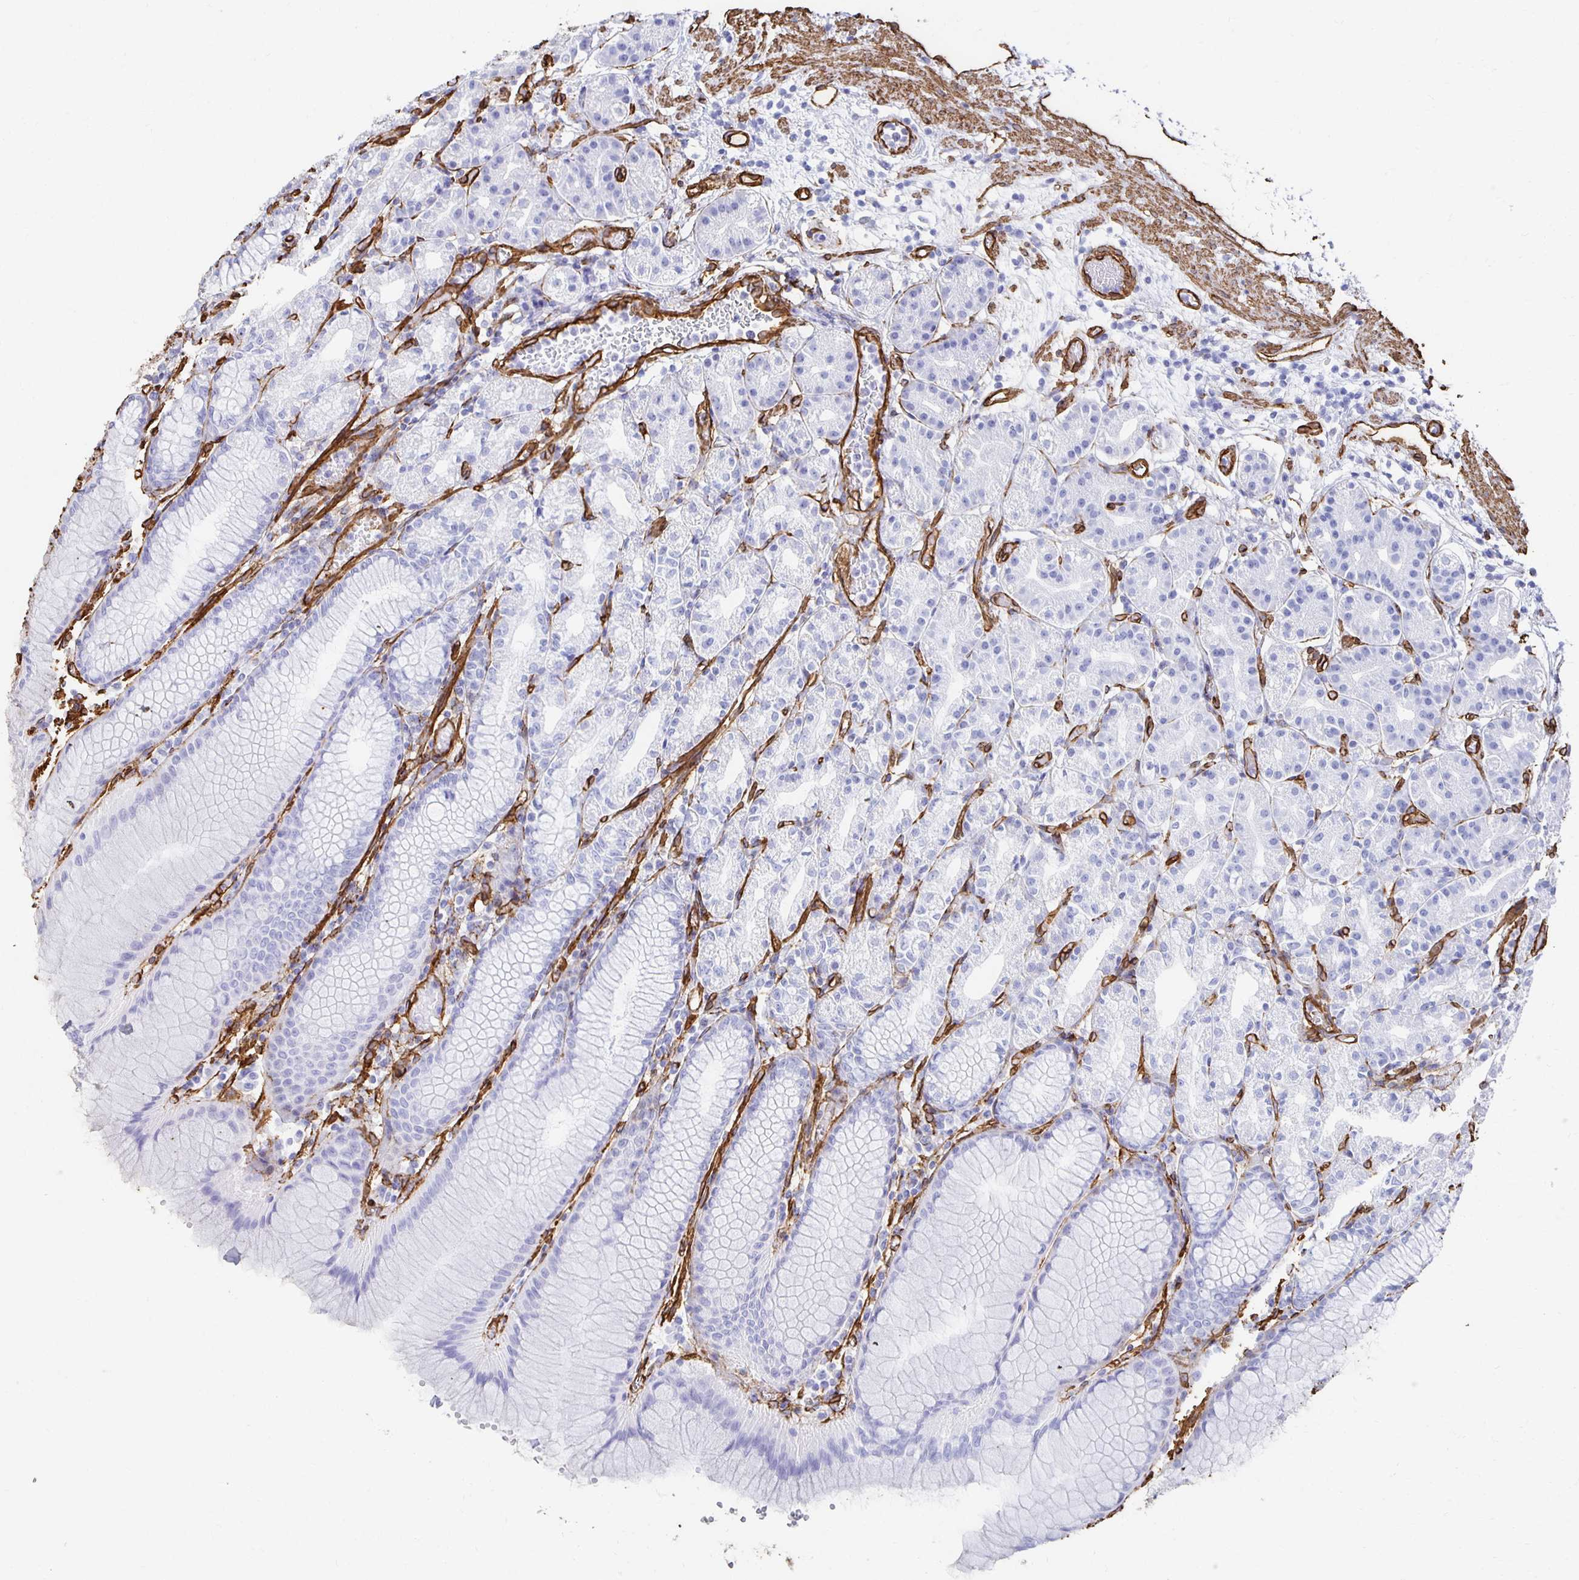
{"staining": {"intensity": "negative", "quantity": "none", "location": "none"}, "tissue": "stomach", "cell_type": "Glandular cells", "image_type": "normal", "snomed": [{"axis": "morphology", "description": "Normal tissue, NOS"}, {"axis": "topography", "description": "Stomach"}], "caption": "This is a histopathology image of immunohistochemistry (IHC) staining of unremarkable stomach, which shows no expression in glandular cells. The staining was performed using DAB (3,3'-diaminobenzidine) to visualize the protein expression in brown, while the nuclei were stained in blue with hematoxylin (Magnification: 20x).", "gene": "VIPR2", "patient": {"sex": "female", "age": 57}}